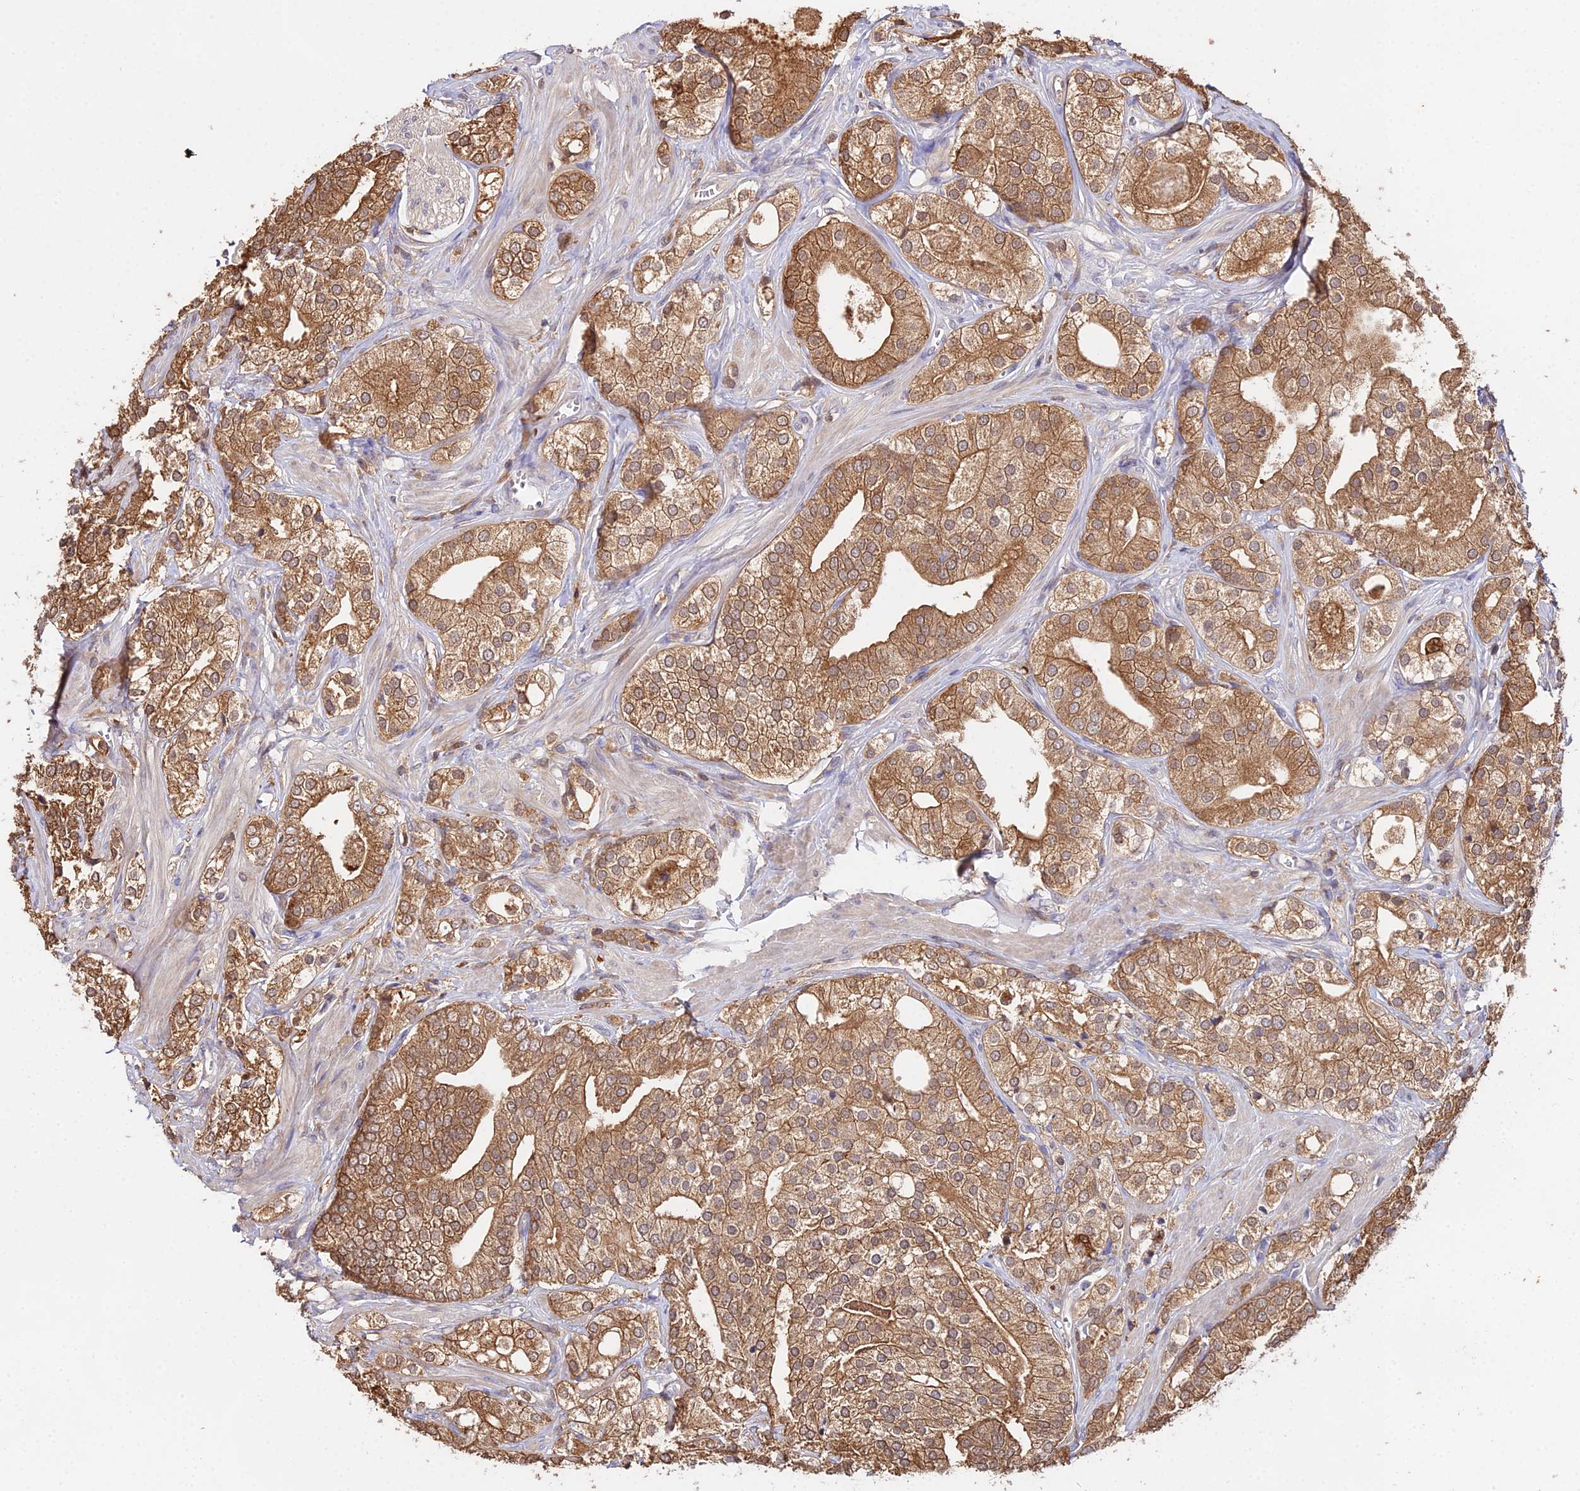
{"staining": {"intensity": "moderate", "quantity": ">75%", "location": "cytoplasmic/membranous"}, "tissue": "prostate cancer", "cell_type": "Tumor cells", "image_type": "cancer", "snomed": [{"axis": "morphology", "description": "Adenocarcinoma, High grade"}, {"axis": "topography", "description": "Prostate"}], "caption": "Protein expression analysis of human adenocarcinoma (high-grade) (prostate) reveals moderate cytoplasmic/membranous expression in approximately >75% of tumor cells.", "gene": "FBP1", "patient": {"sex": "male", "age": 50}}